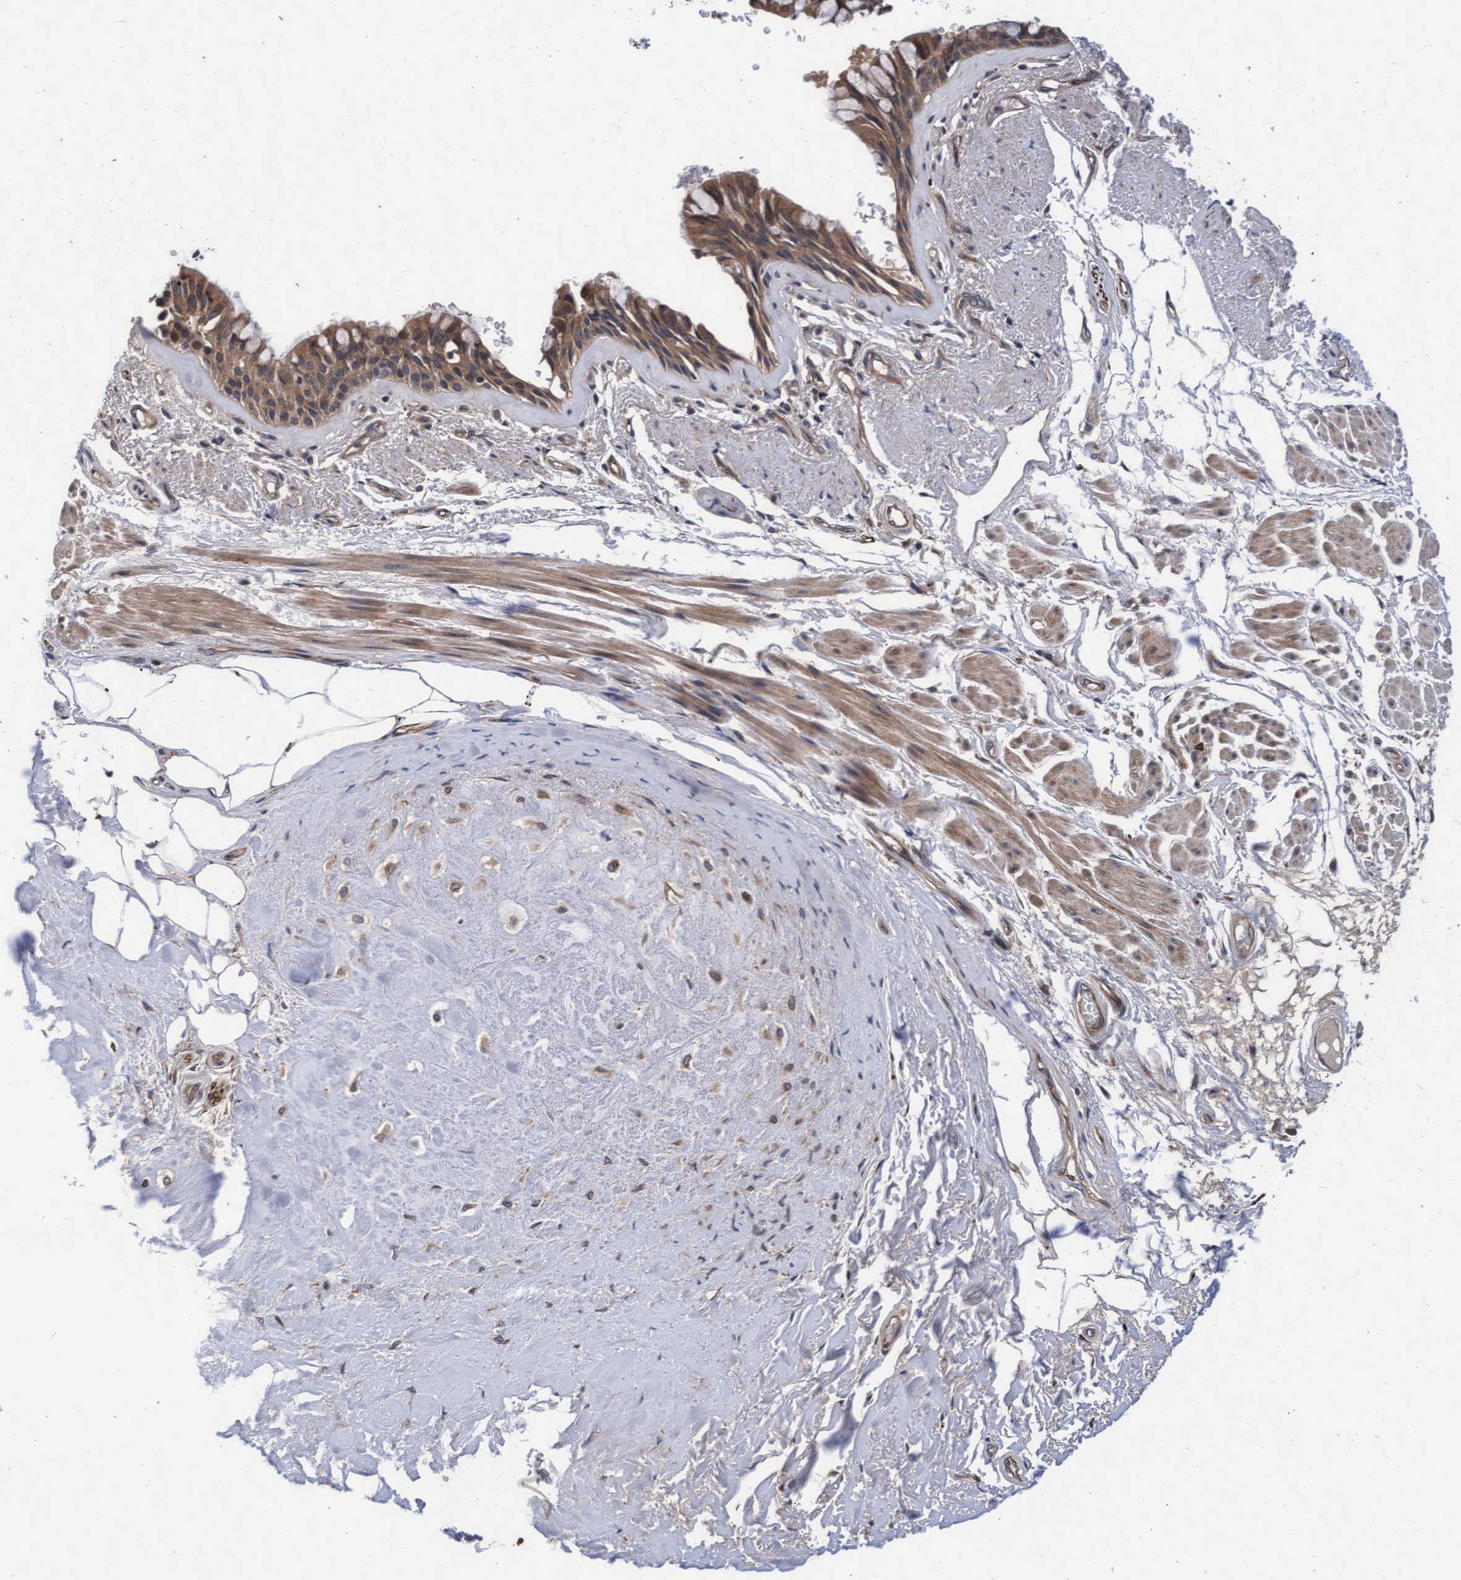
{"staining": {"intensity": "moderate", "quantity": ">75%", "location": "cytoplasmic/membranous"}, "tissue": "bronchus", "cell_type": "Respiratory epithelial cells", "image_type": "normal", "snomed": [{"axis": "morphology", "description": "Normal tissue, NOS"}, {"axis": "topography", "description": "Bronchus"}], "caption": "Bronchus stained for a protein reveals moderate cytoplasmic/membranous positivity in respiratory epithelial cells. (Brightfield microscopy of DAB IHC at high magnification).", "gene": "EFCAB13", "patient": {"sex": "male", "age": 66}}